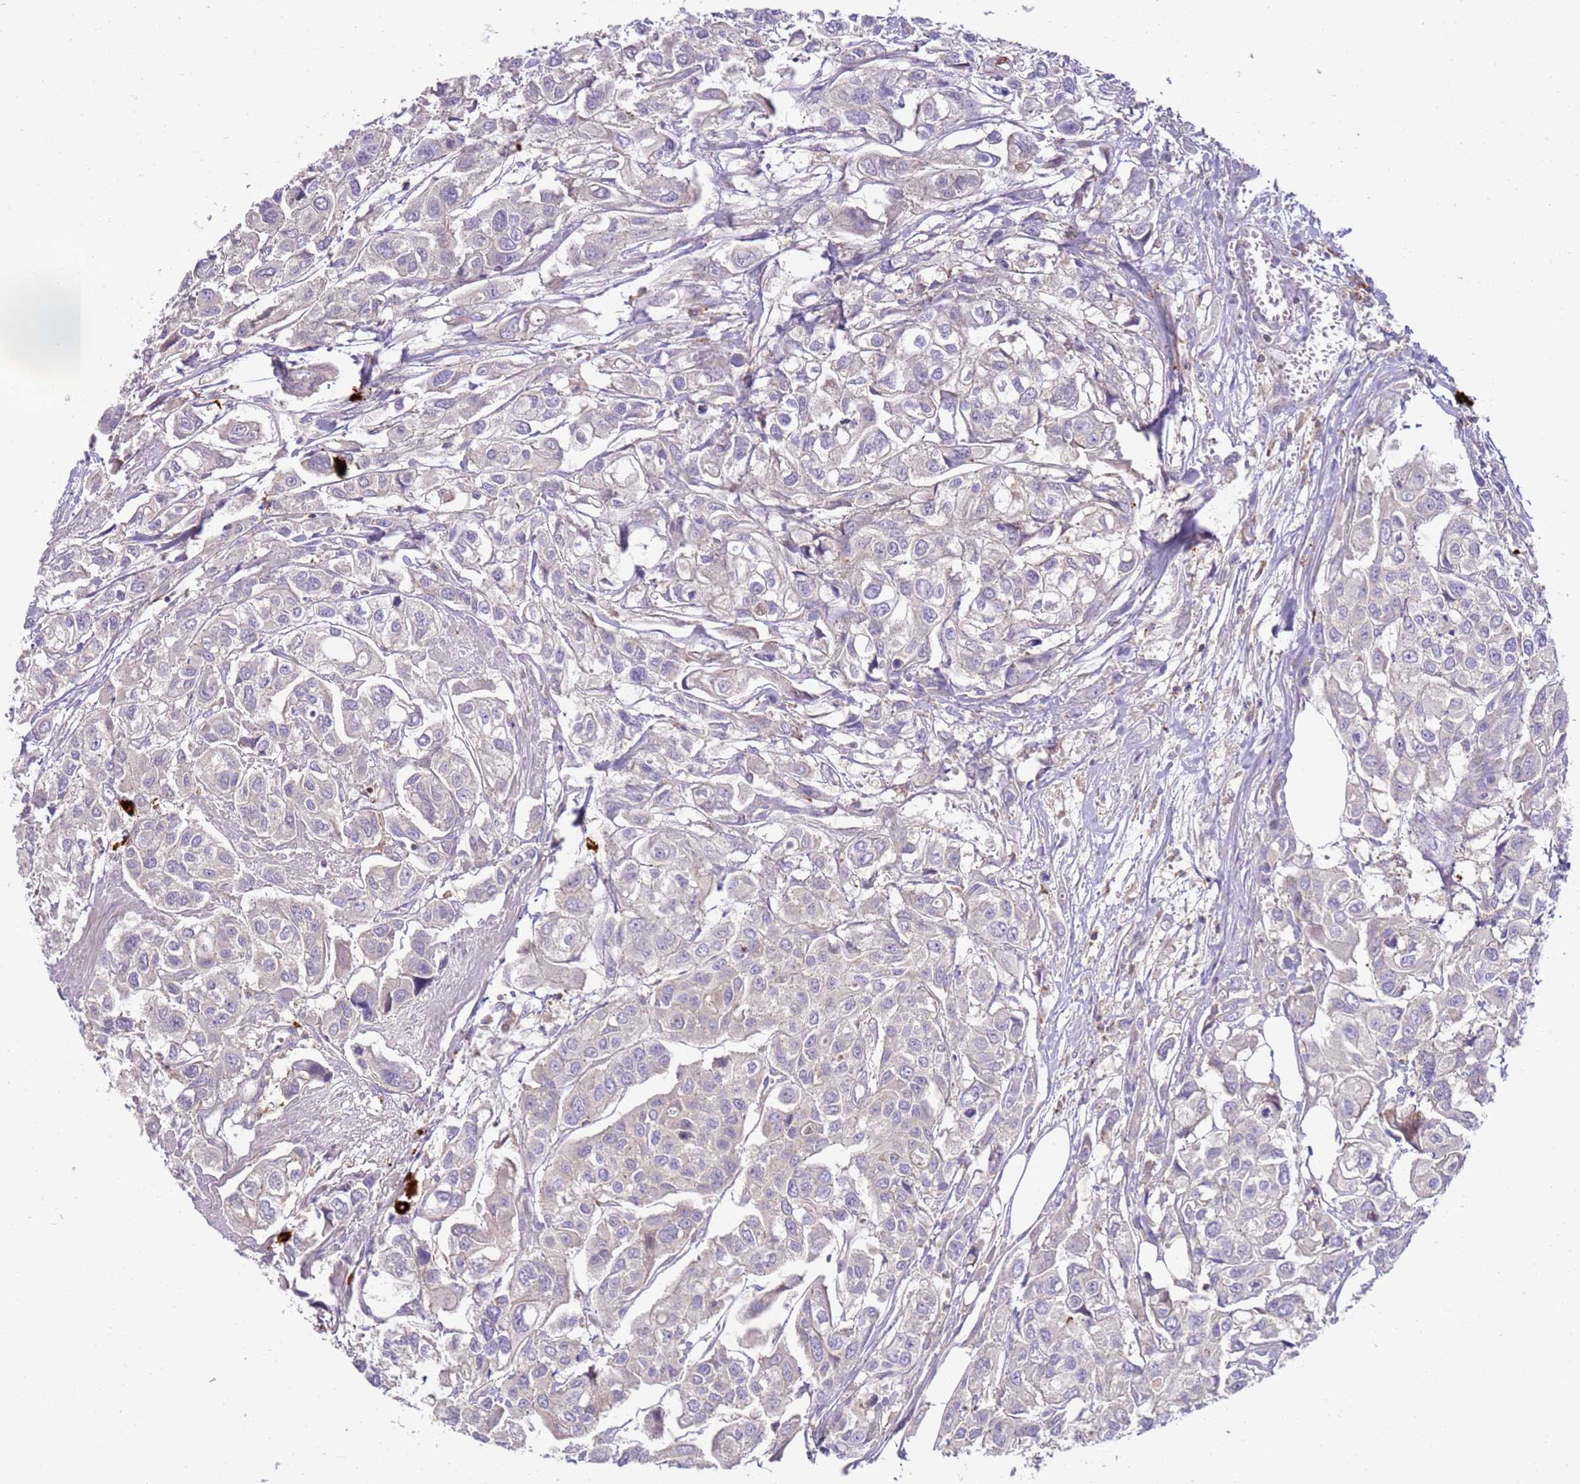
{"staining": {"intensity": "negative", "quantity": "none", "location": "none"}, "tissue": "urothelial cancer", "cell_type": "Tumor cells", "image_type": "cancer", "snomed": [{"axis": "morphology", "description": "Urothelial carcinoma, High grade"}, {"axis": "topography", "description": "Urinary bladder"}], "caption": "Immunohistochemistry (IHC) of urothelial cancer reveals no expression in tumor cells. (DAB immunohistochemistry, high magnification).", "gene": "FPR1", "patient": {"sex": "male", "age": 67}}